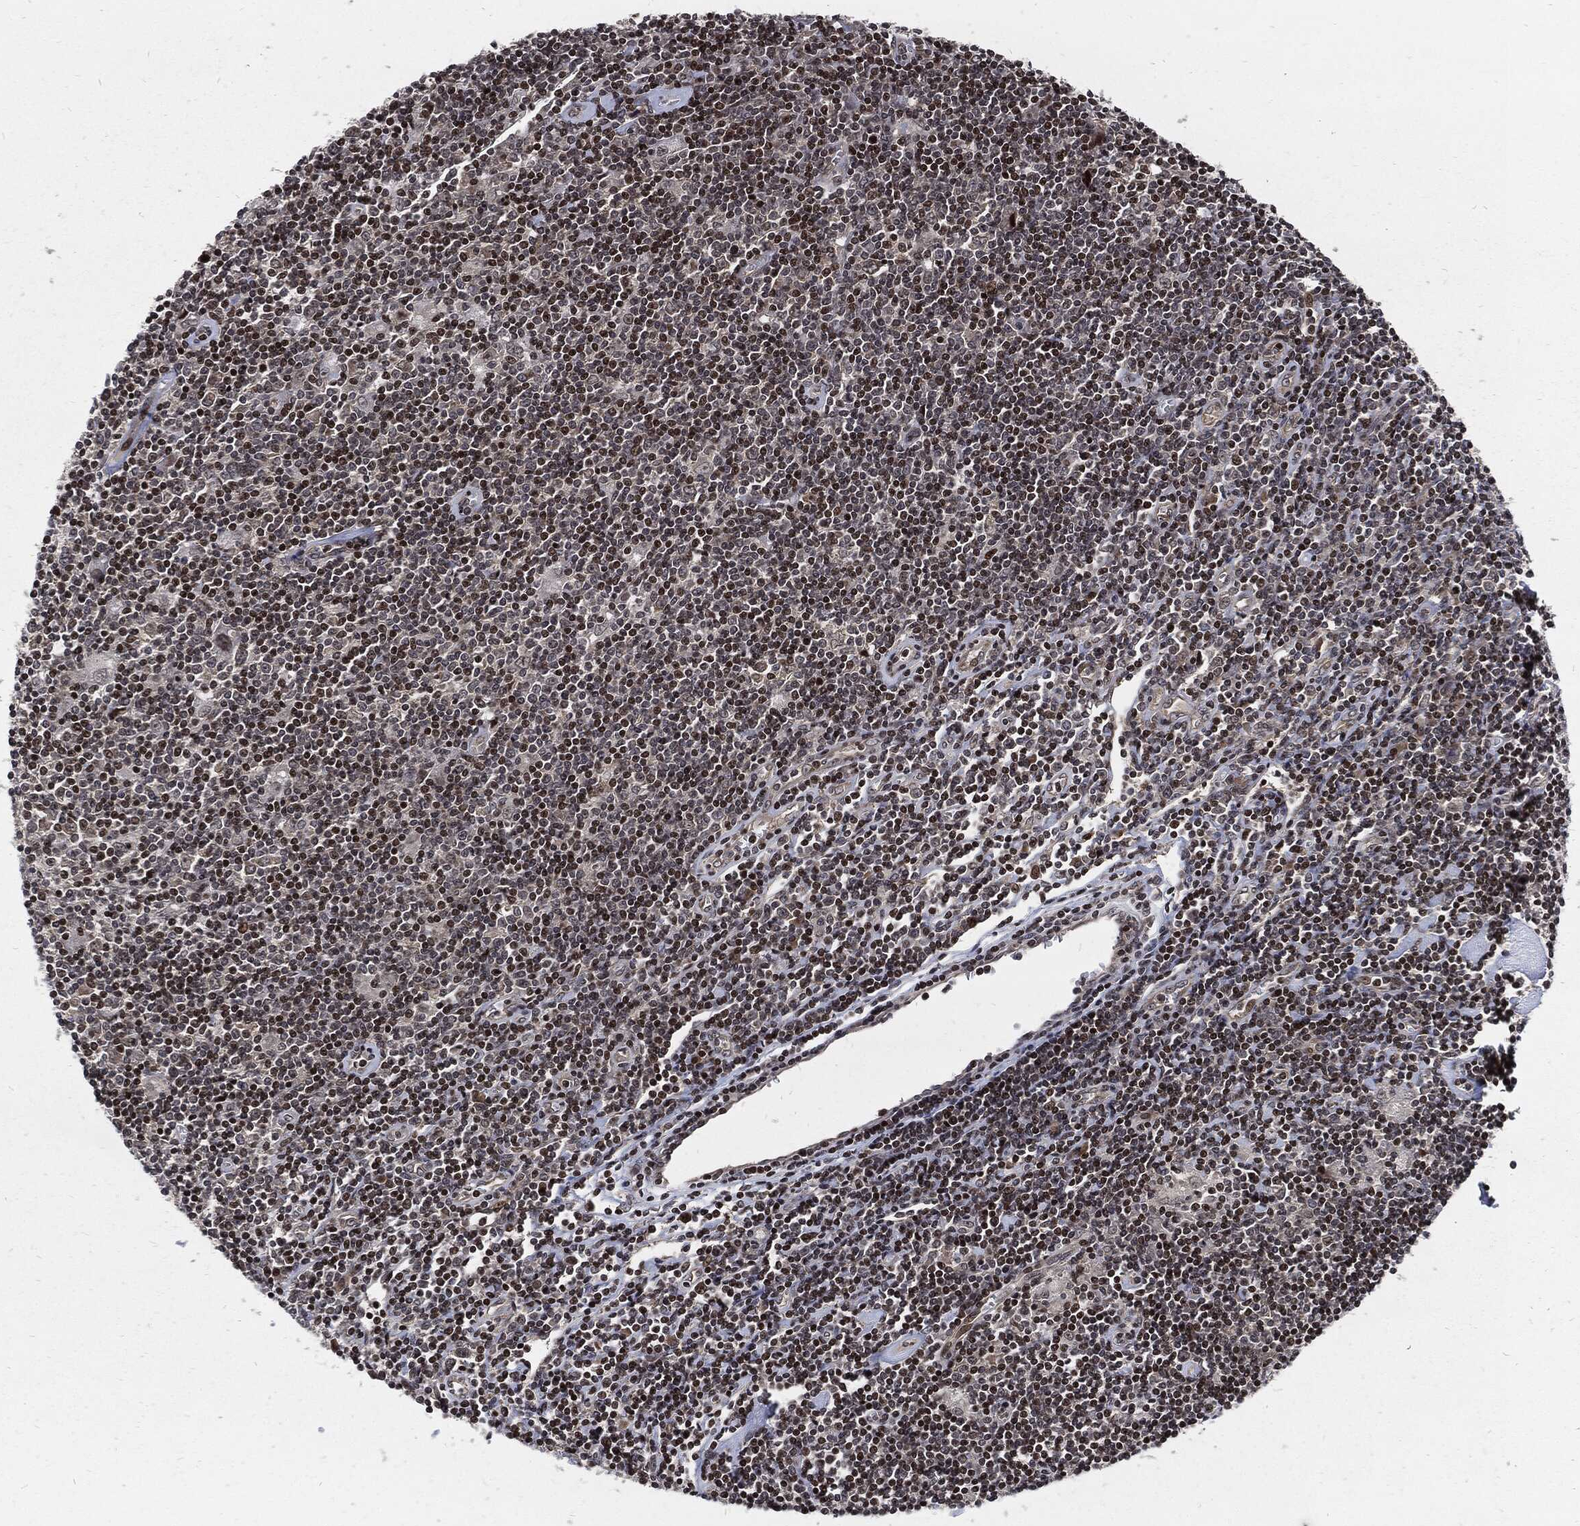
{"staining": {"intensity": "negative", "quantity": "none", "location": "none"}, "tissue": "lymphoma", "cell_type": "Tumor cells", "image_type": "cancer", "snomed": [{"axis": "morphology", "description": "Hodgkin's disease, NOS"}, {"axis": "topography", "description": "Lymph node"}], "caption": "Immunohistochemical staining of human Hodgkin's disease reveals no significant expression in tumor cells.", "gene": "ZNF775", "patient": {"sex": "male", "age": 40}}